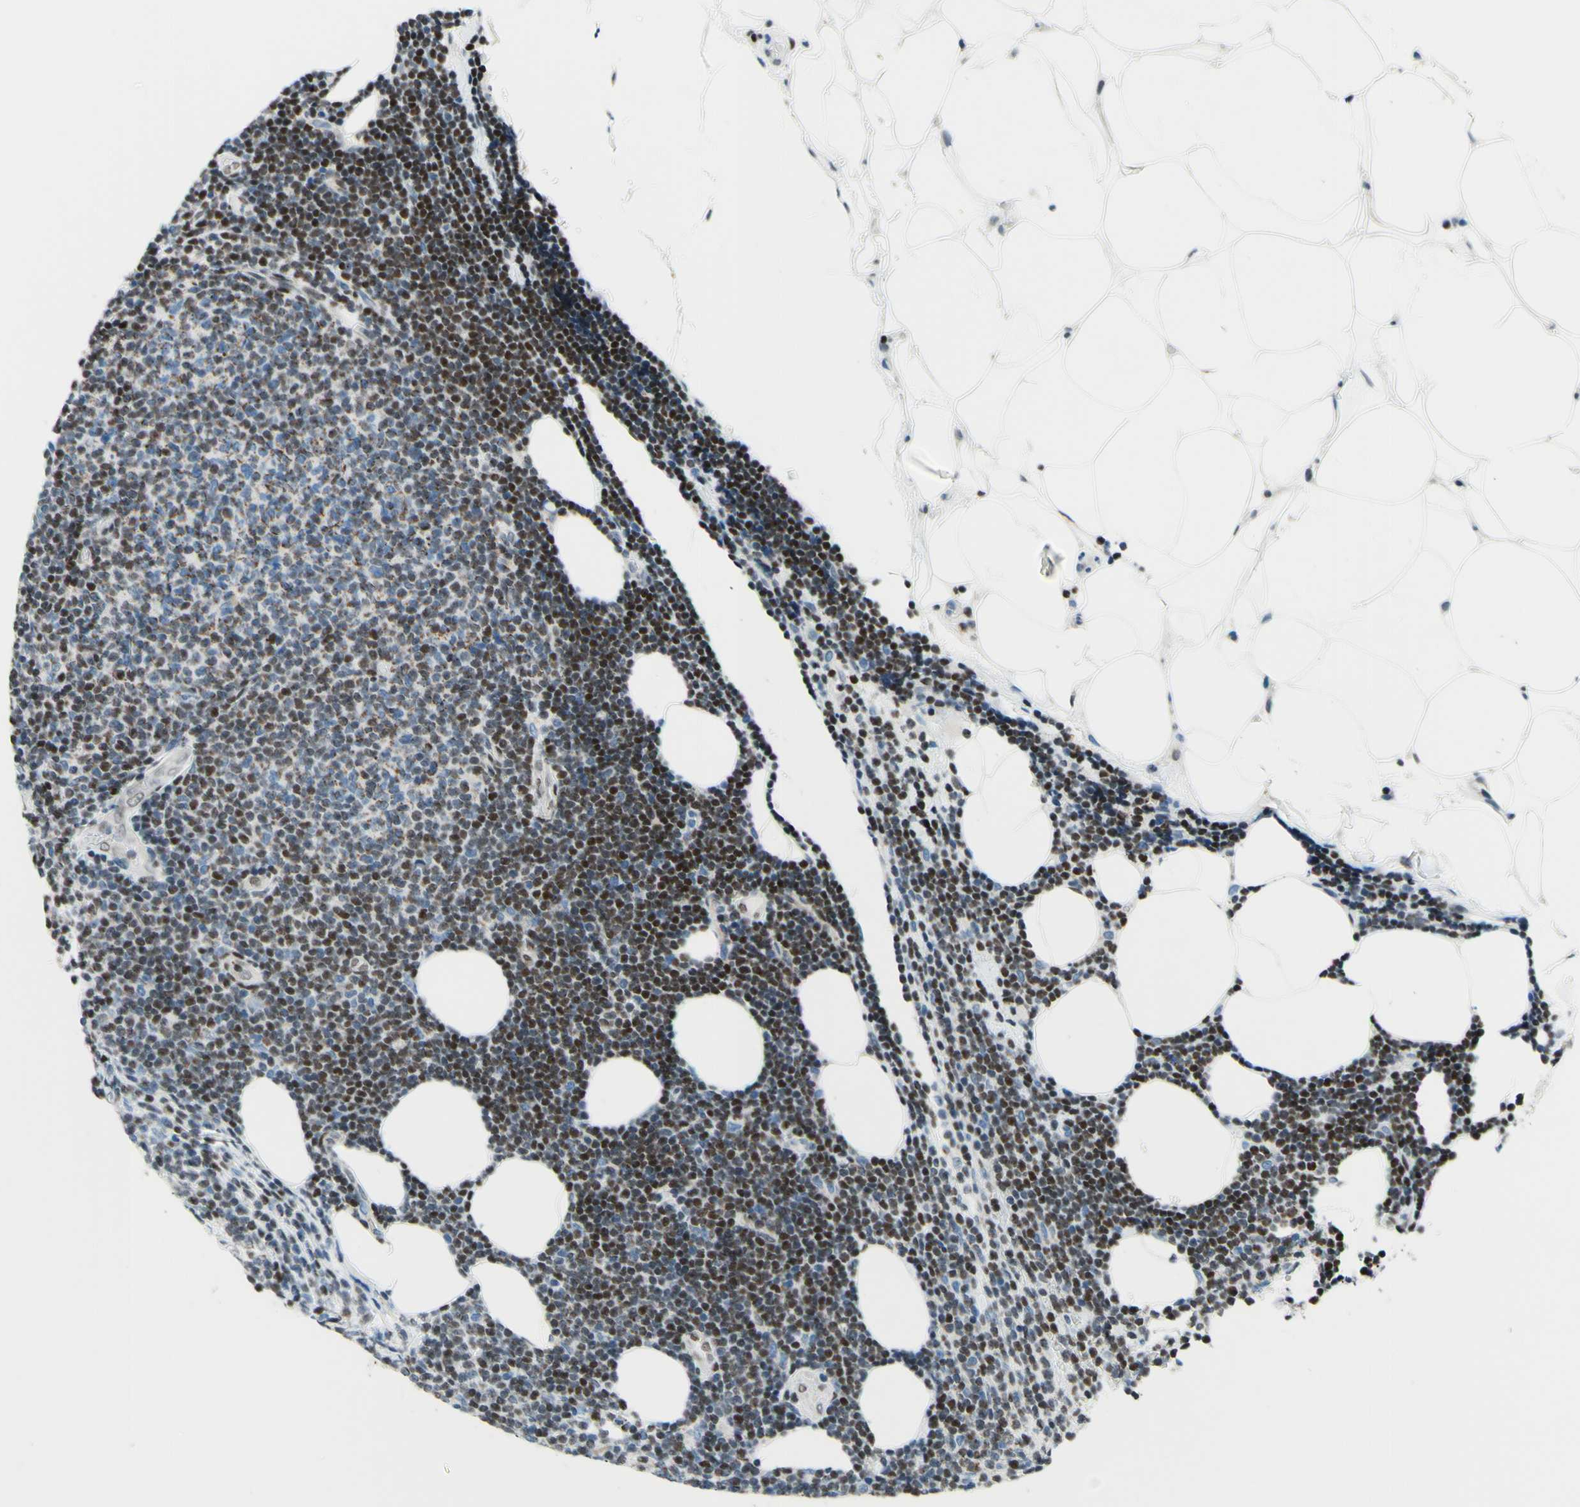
{"staining": {"intensity": "strong", "quantity": "25%-75%", "location": "cytoplasmic/membranous"}, "tissue": "lymphoma", "cell_type": "Tumor cells", "image_type": "cancer", "snomed": [{"axis": "morphology", "description": "Malignant lymphoma, non-Hodgkin's type, Low grade"}, {"axis": "topography", "description": "Lymph node"}], "caption": "There is high levels of strong cytoplasmic/membranous staining in tumor cells of malignant lymphoma, non-Hodgkin's type (low-grade), as demonstrated by immunohistochemical staining (brown color).", "gene": "CBX7", "patient": {"sex": "male", "age": 66}}